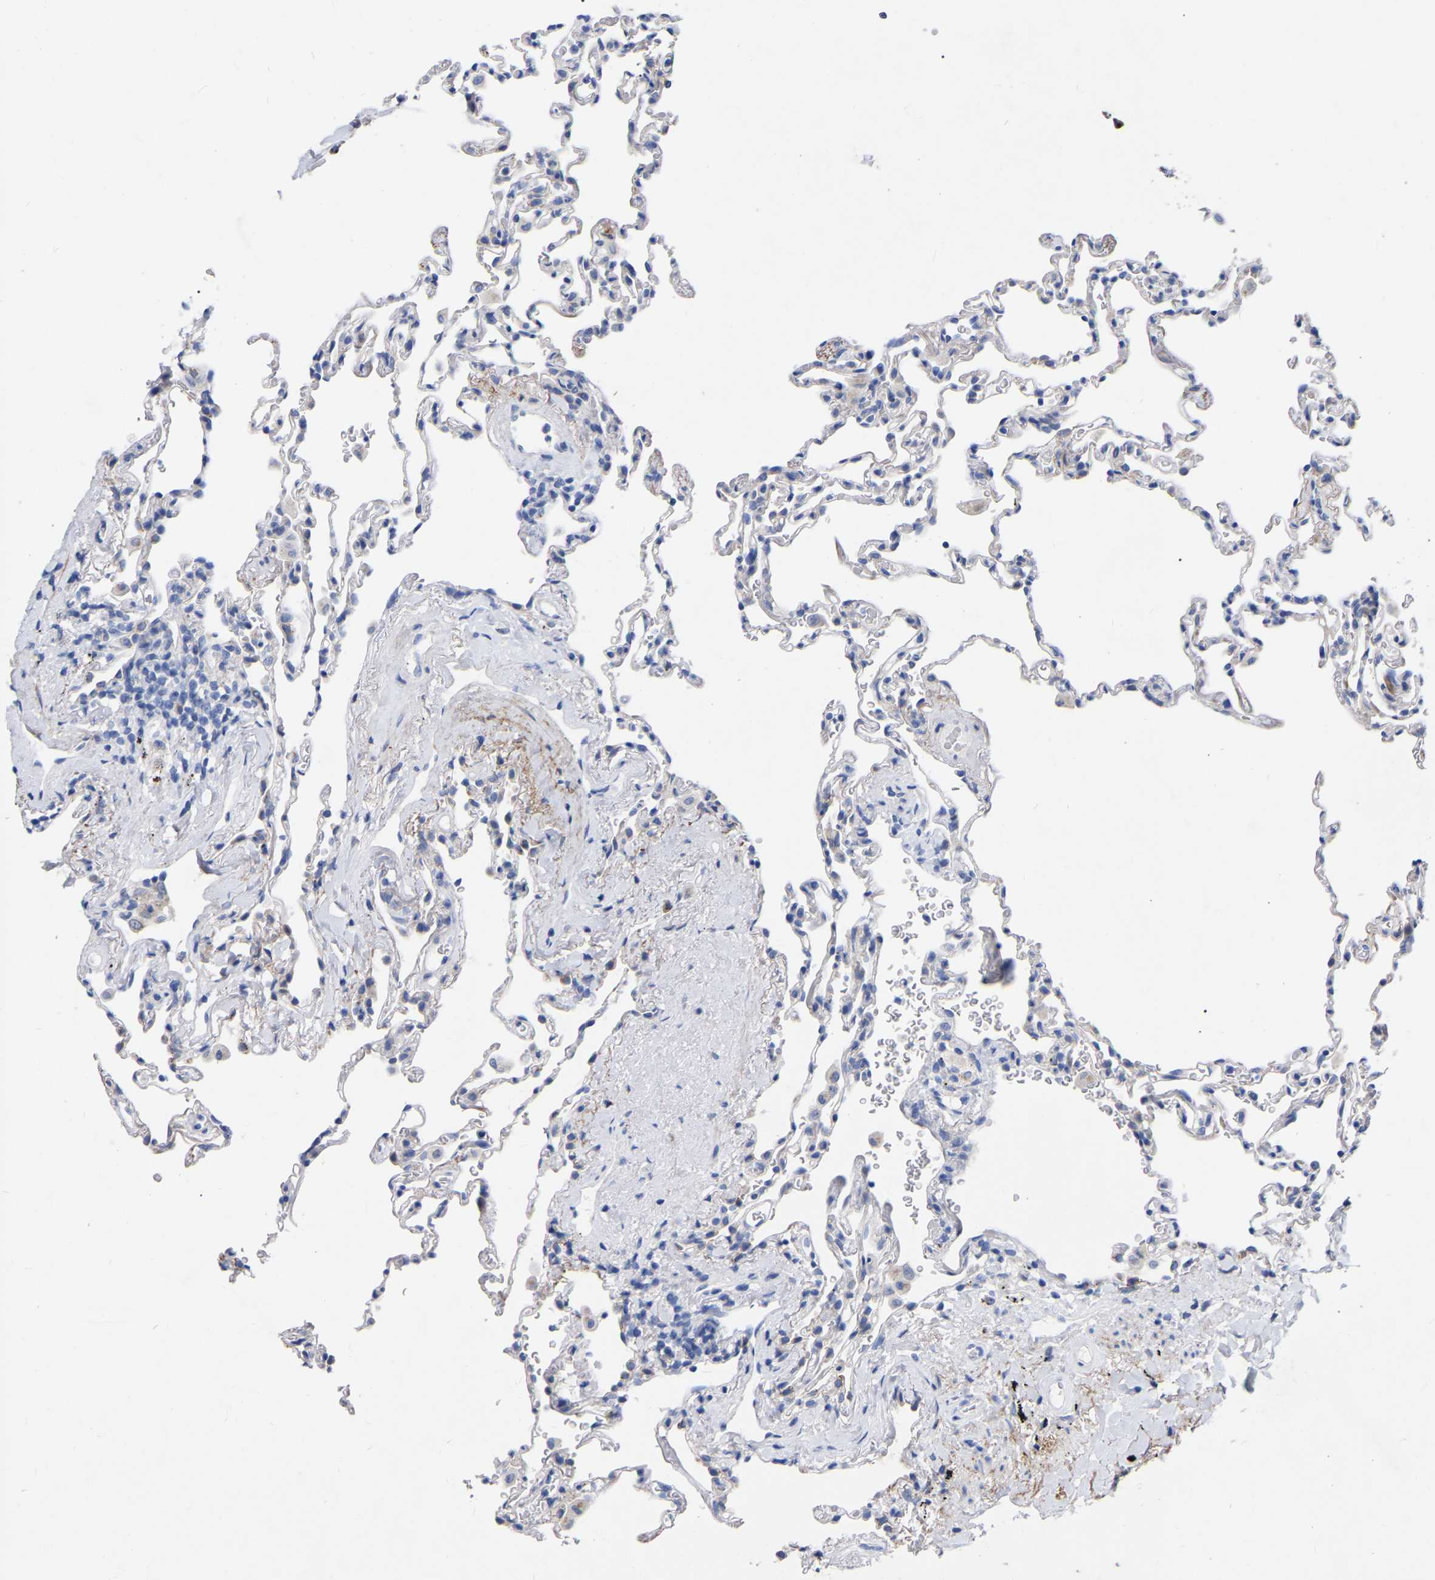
{"staining": {"intensity": "negative", "quantity": "none", "location": "none"}, "tissue": "lung", "cell_type": "Alveolar cells", "image_type": "normal", "snomed": [{"axis": "morphology", "description": "Normal tissue, NOS"}, {"axis": "topography", "description": "Lung"}], "caption": "An IHC image of normal lung is shown. There is no staining in alveolar cells of lung. Brightfield microscopy of immunohistochemistry (IHC) stained with DAB (brown) and hematoxylin (blue), captured at high magnification.", "gene": "STRIP2", "patient": {"sex": "male", "age": 59}}